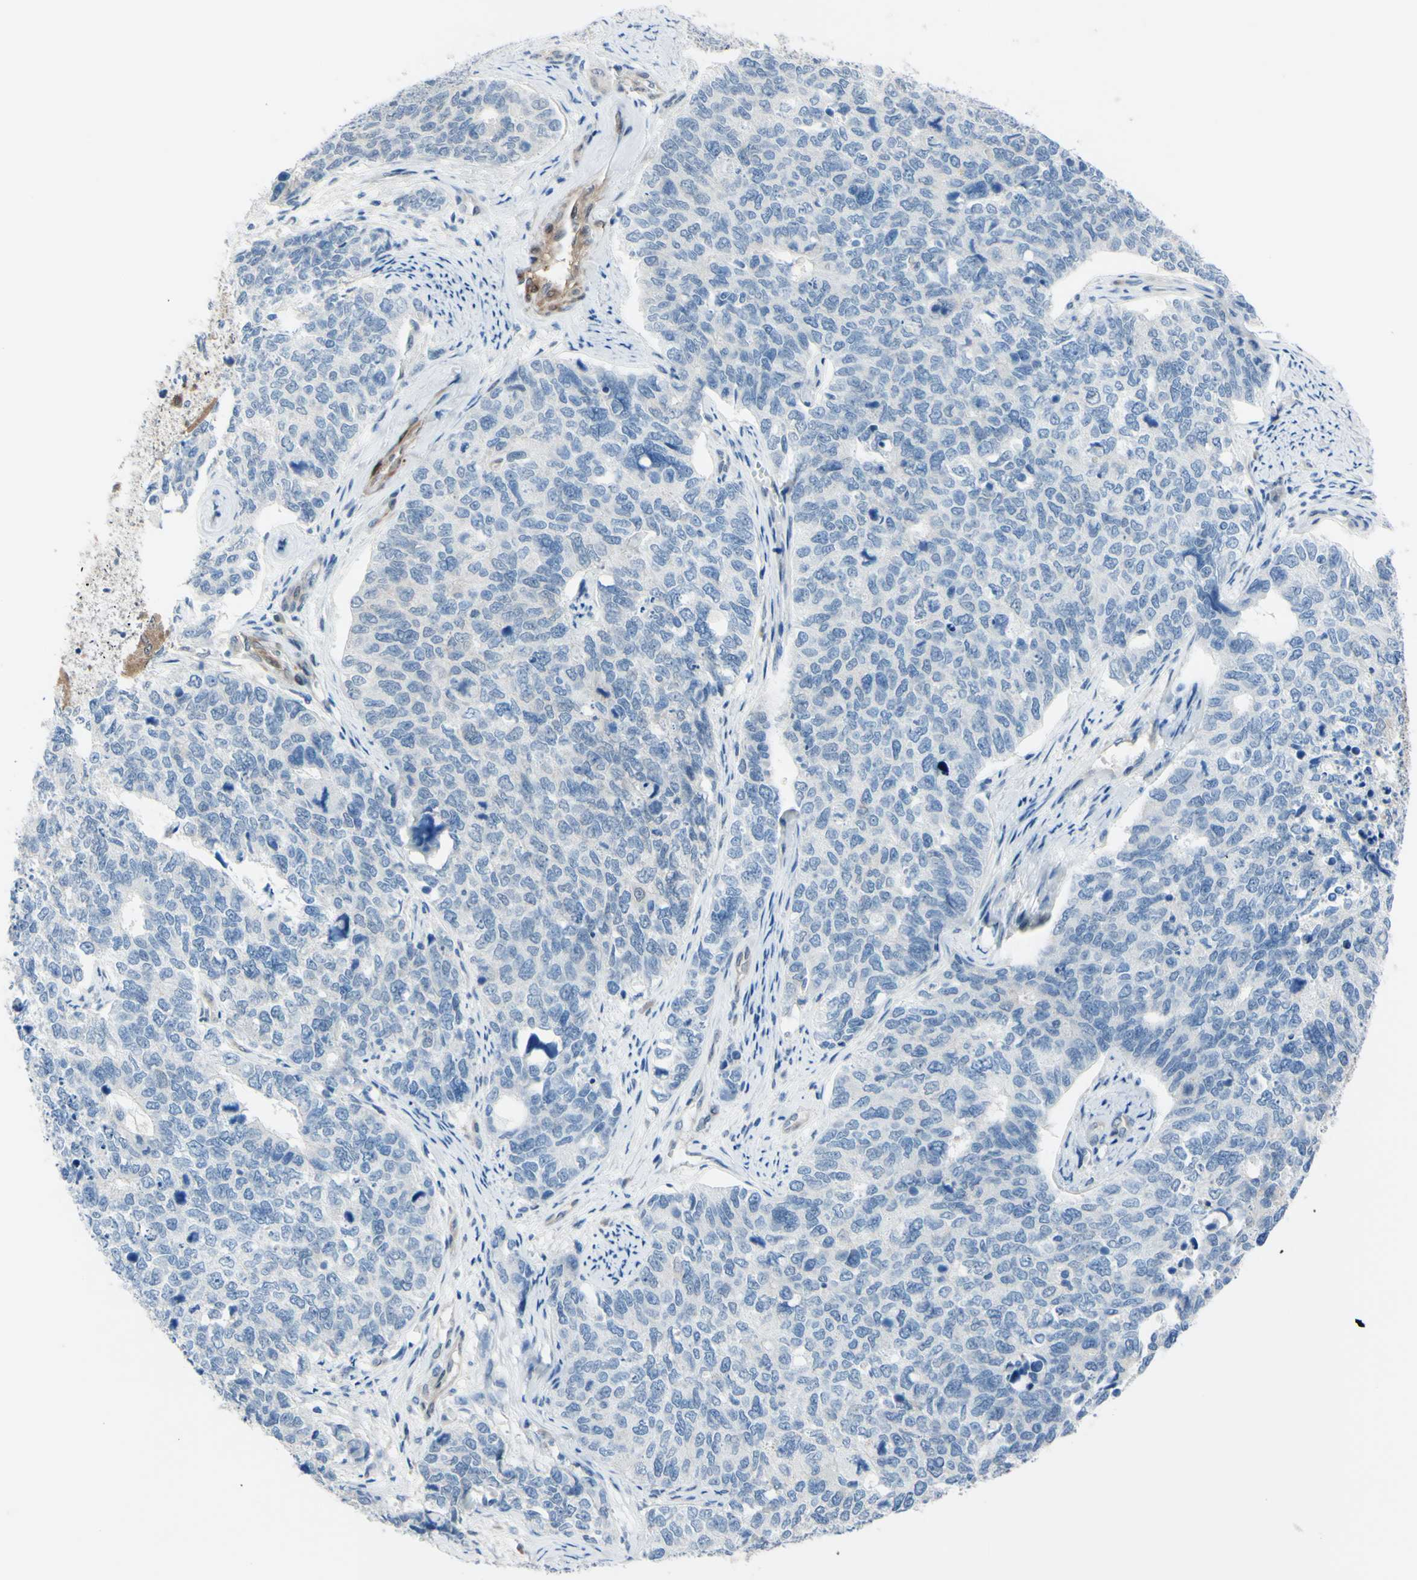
{"staining": {"intensity": "negative", "quantity": "none", "location": "none"}, "tissue": "cervical cancer", "cell_type": "Tumor cells", "image_type": "cancer", "snomed": [{"axis": "morphology", "description": "Squamous cell carcinoma, NOS"}, {"axis": "topography", "description": "Cervix"}], "caption": "The immunohistochemistry (IHC) image has no significant expression in tumor cells of cervical squamous cell carcinoma tissue. (DAB IHC, high magnification).", "gene": "NOL3", "patient": {"sex": "female", "age": 63}}